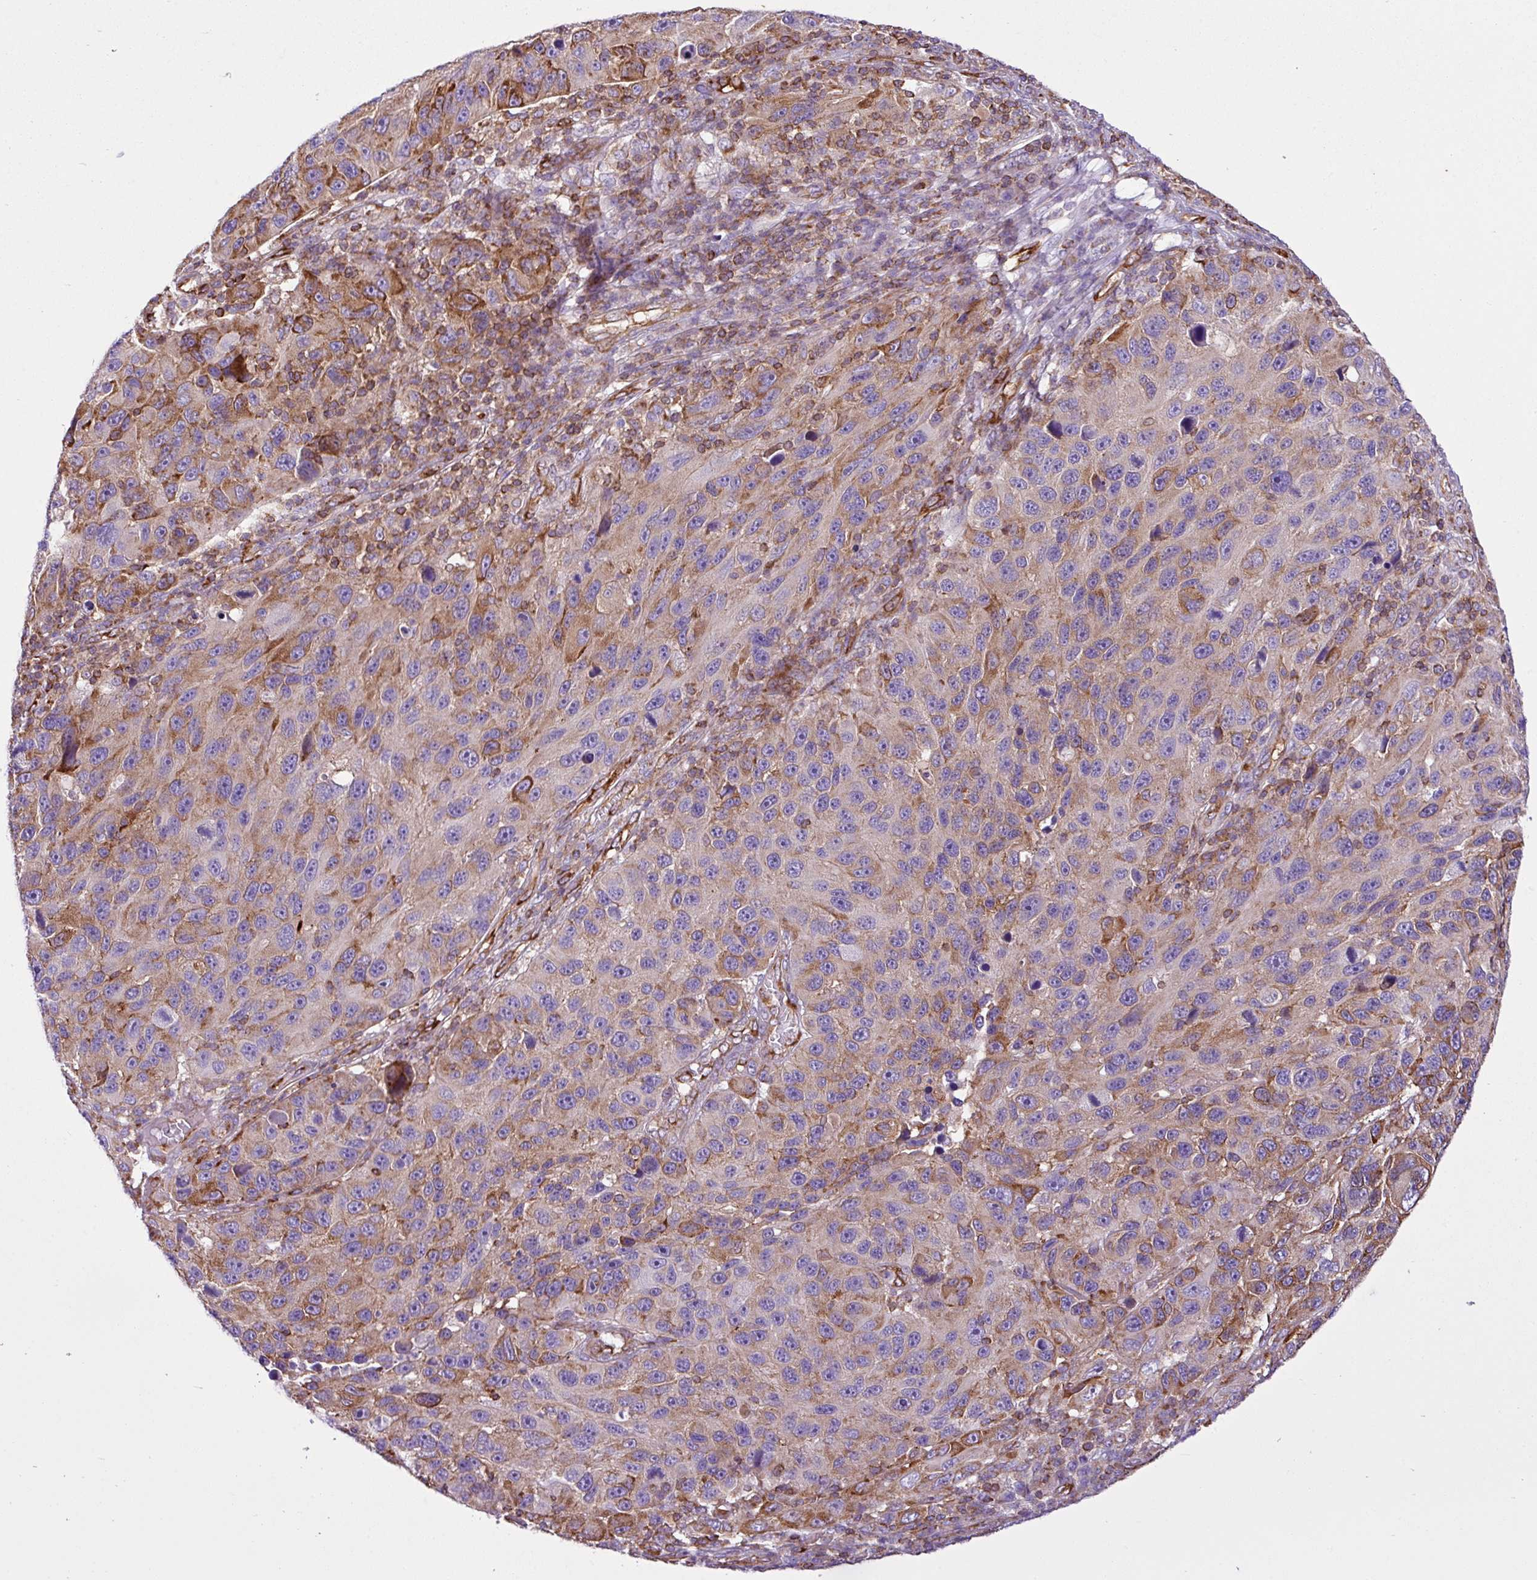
{"staining": {"intensity": "moderate", "quantity": "25%-75%", "location": "cytoplasmic/membranous"}, "tissue": "melanoma", "cell_type": "Tumor cells", "image_type": "cancer", "snomed": [{"axis": "morphology", "description": "Malignant melanoma, NOS"}, {"axis": "topography", "description": "Skin"}], "caption": "Tumor cells exhibit medium levels of moderate cytoplasmic/membranous positivity in about 25%-75% of cells in human melanoma.", "gene": "EME2", "patient": {"sex": "male", "age": 53}}